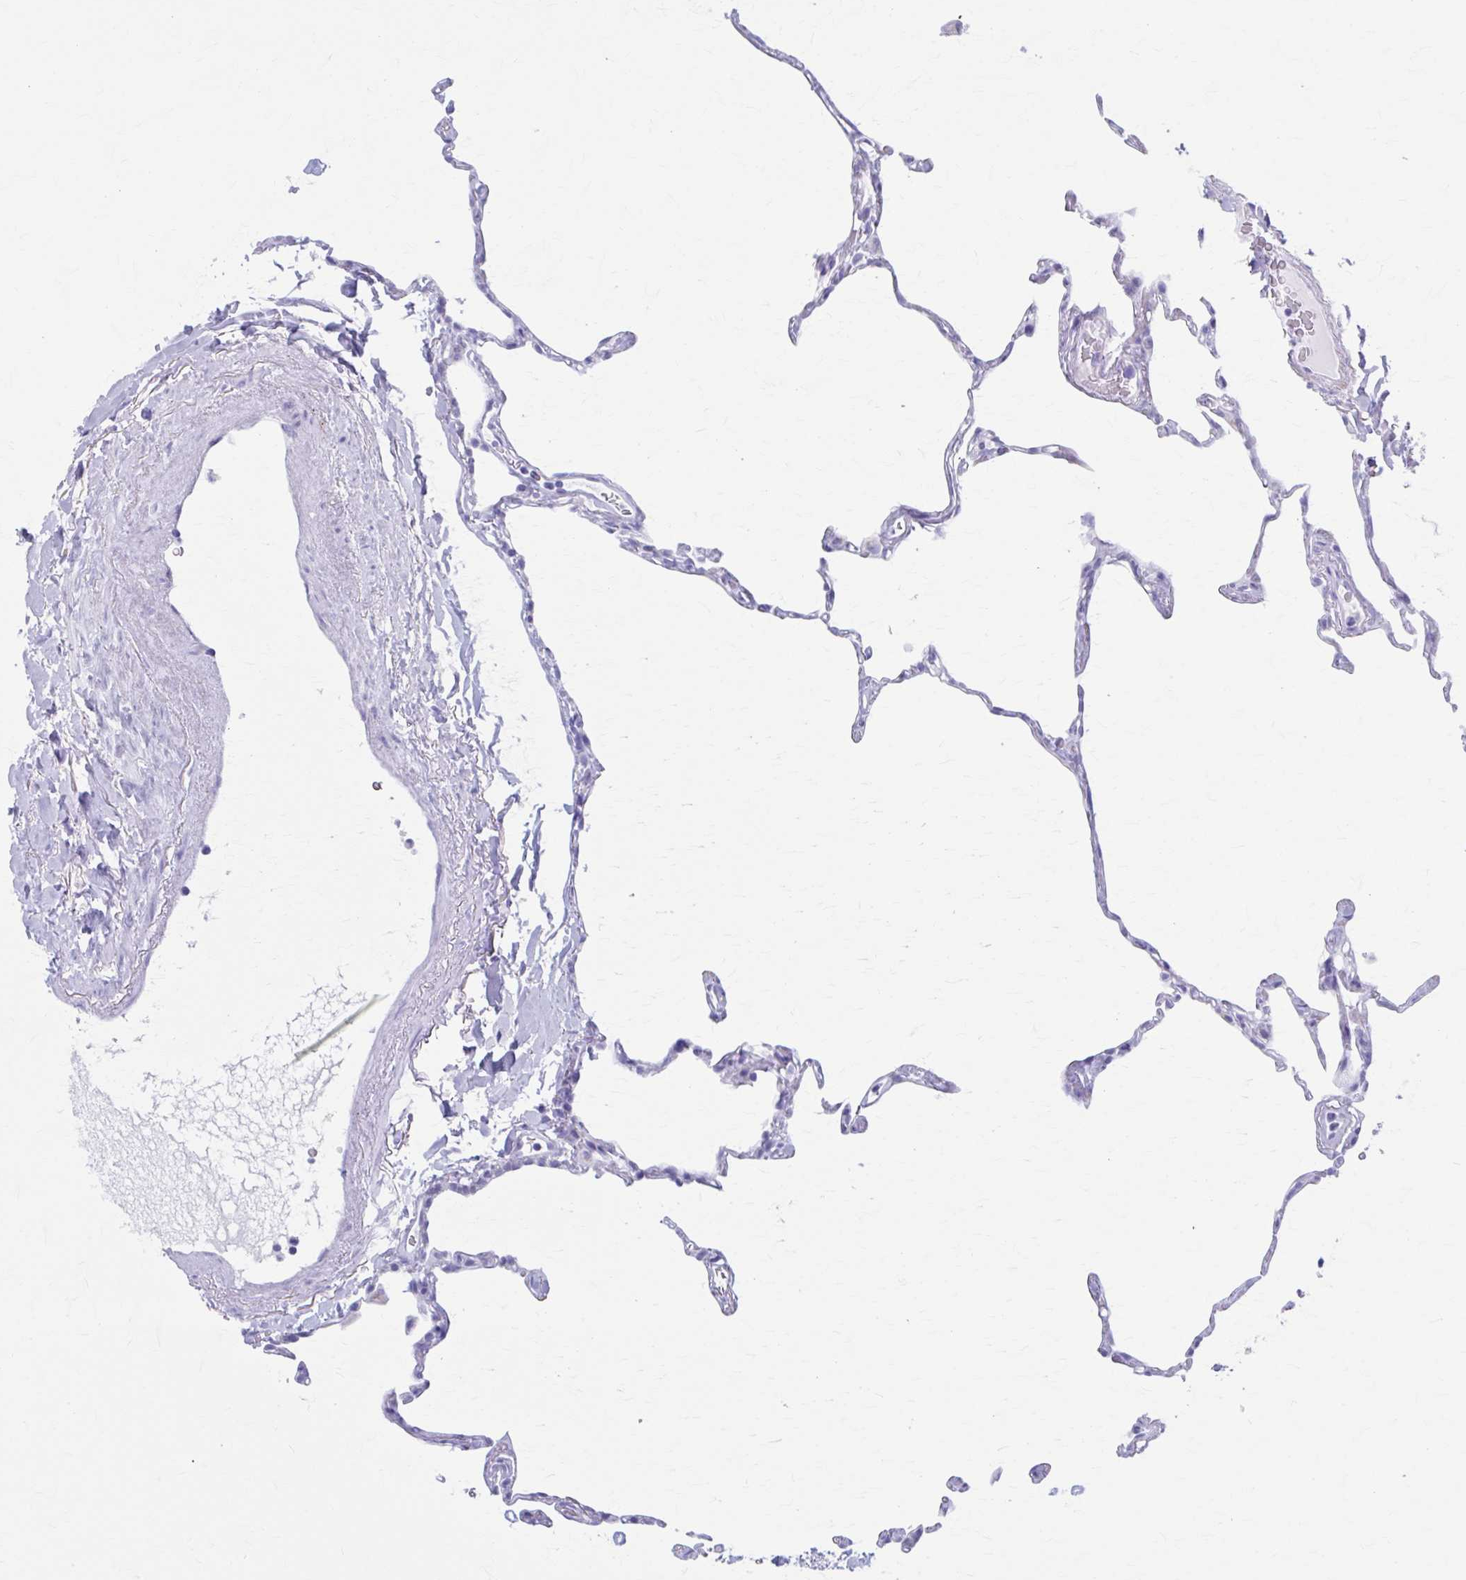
{"staining": {"intensity": "negative", "quantity": "none", "location": "none"}, "tissue": "lung", "cell_type": "Alveolar cells", "image_type": "normal", "snomed": [{"axis": "morphology", "description": "Normal tissue, NOS"}, {"axis": "topography", "description": "Lung"}], "caption": "Micrograph shows no protein positivity in alveolar cells of unremarkable lung. (DAB (3,3'-diaminobenzidine) immunohistochemistry (IHC) visualized using brightfield microscopy, high magnification).", "gene": "KCNE2", "patient": {"sex": "male", "age": 65}}